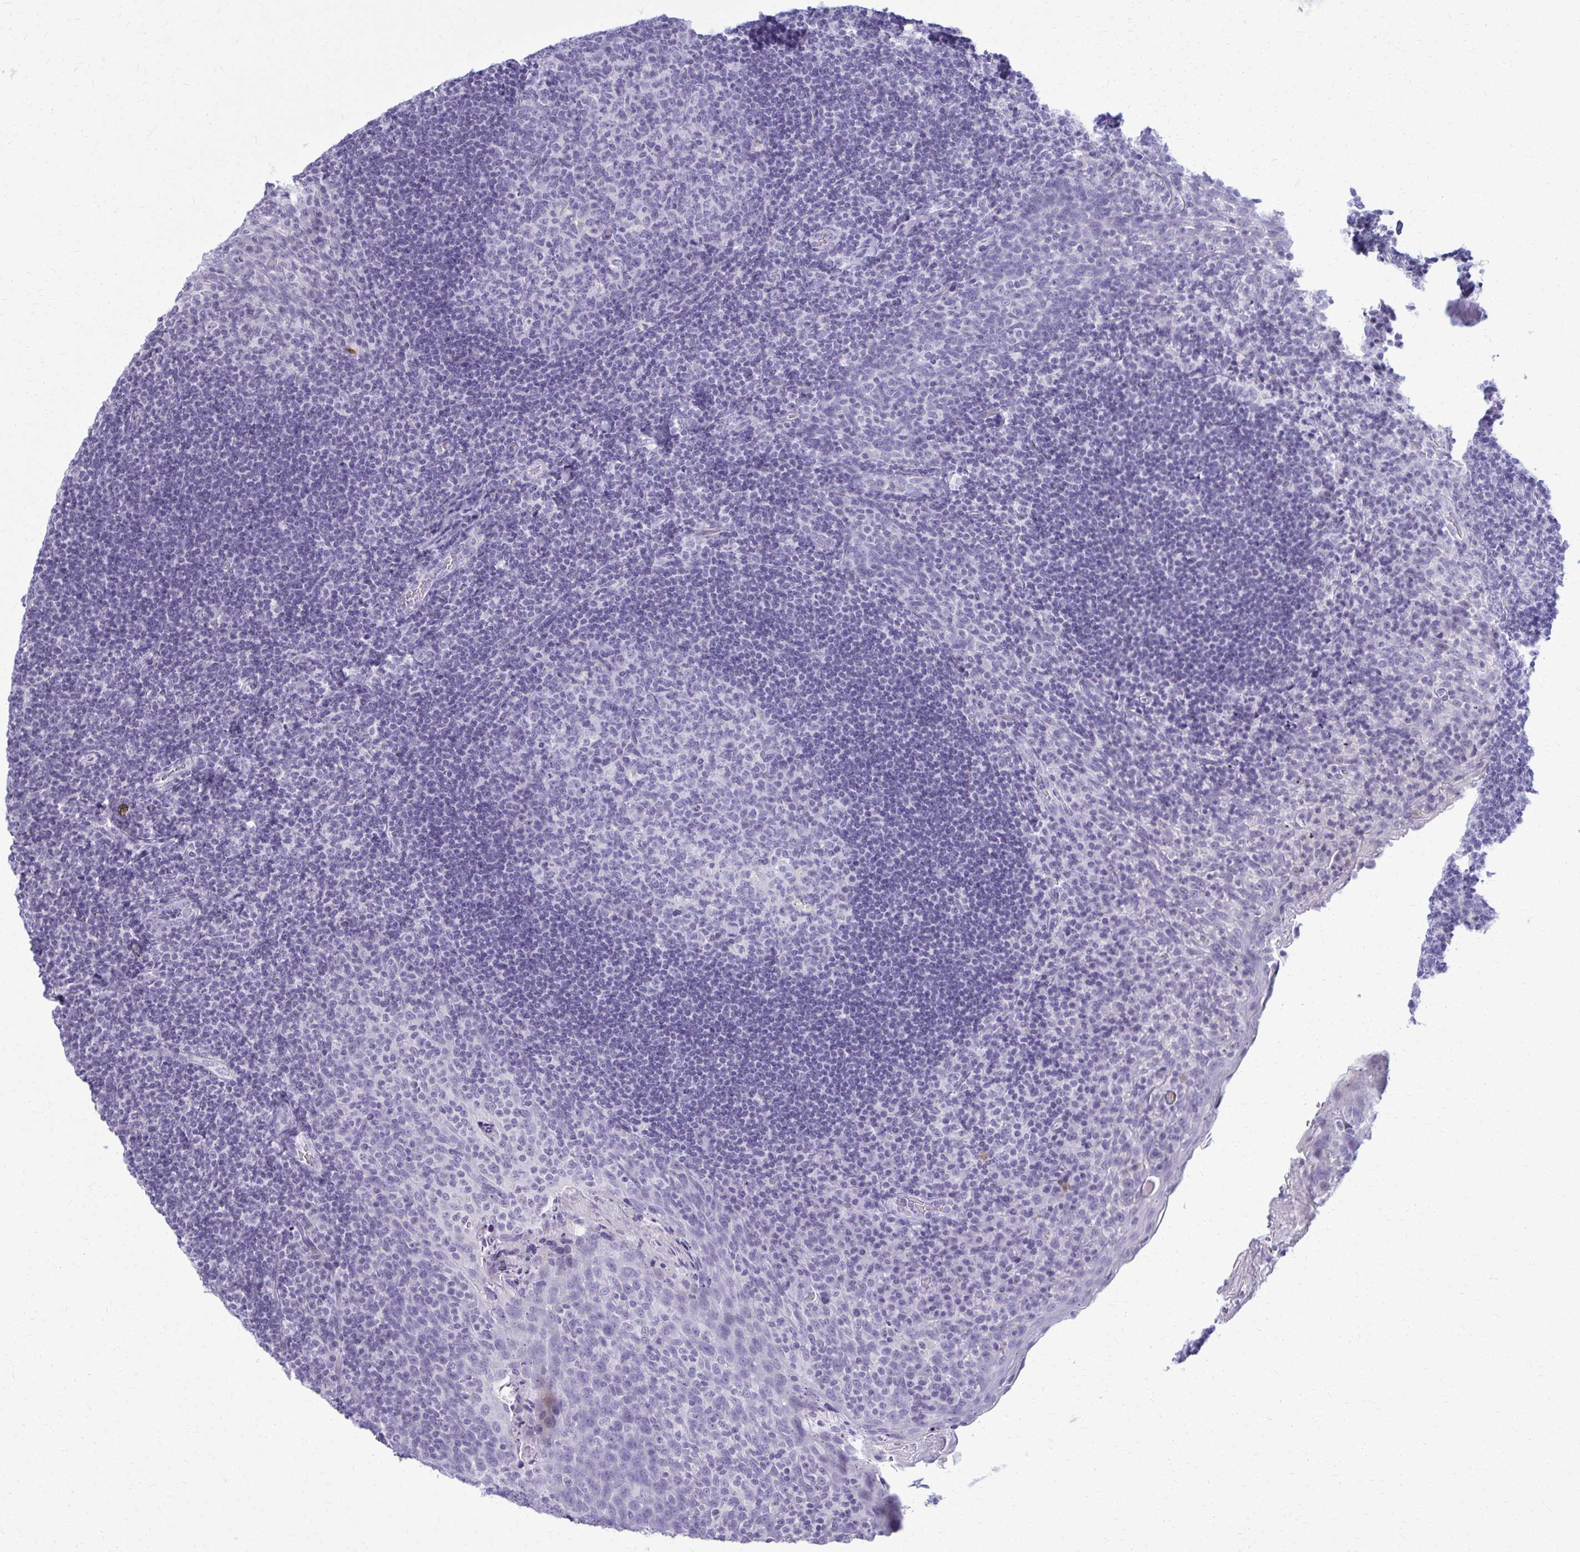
{"staining": {"intensity": "negative", "quantity": "none", "location": "none"}, "tissue": "tonsil", "cell_type": "Germinal center cells", "image_type": "normal", "snomed": [{"axis": "morphology", "description": "Normal tissue, NOS"}, {"axis": "topography", "description": "Tonsil"}], "caption": "Micrograph shows no protein staining in germinal center cells of benign tonsil.", "gene": "ACSM2A", "patient": {"sex": "male", "age": 17}}